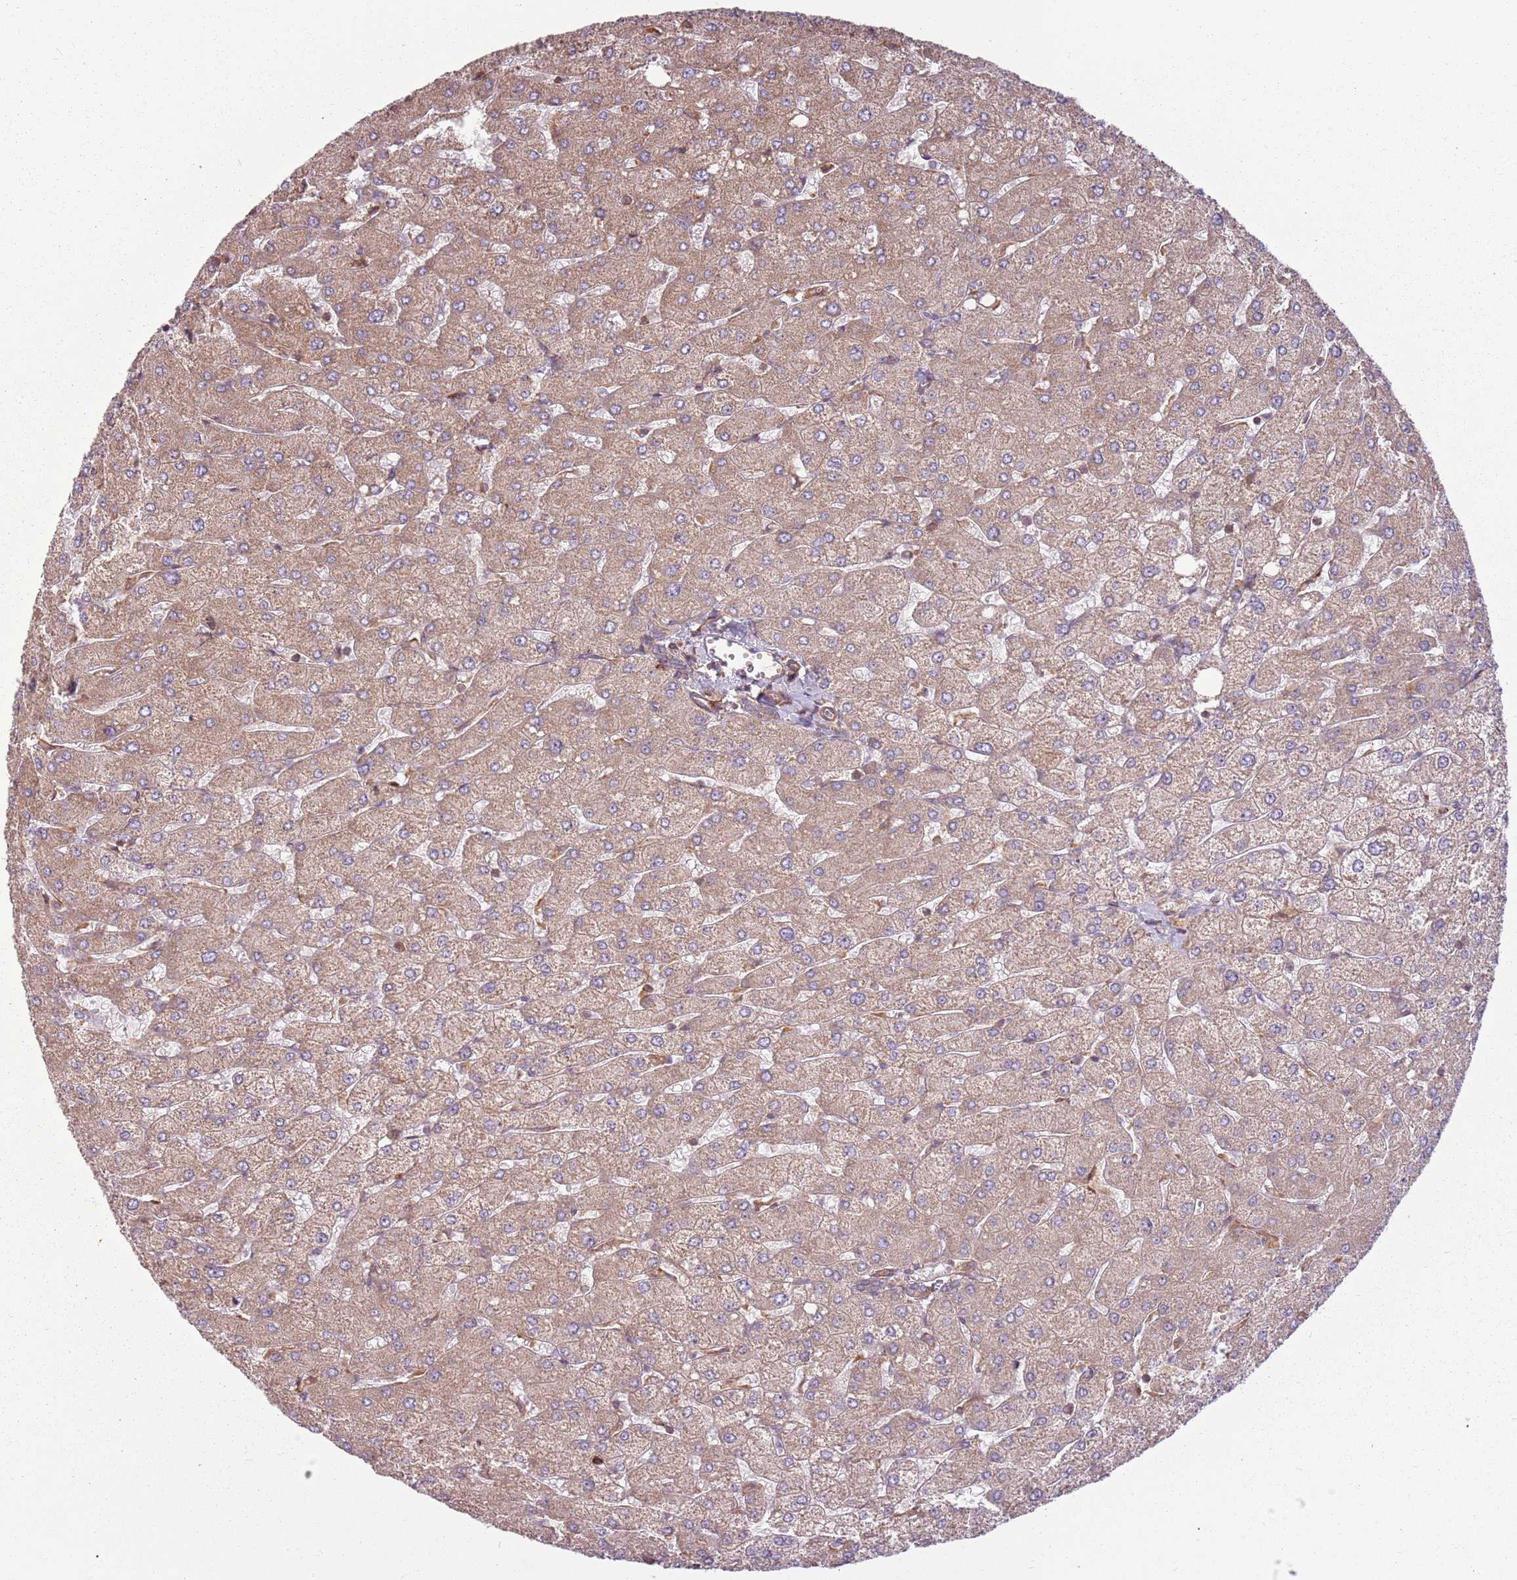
{"staining": {"intensity": "weak", "quantity": "25%-75%", "location": "cytoplasmic/membranous"}, "tissue": "liver", "cell_type": "Cholangiocytes", "image_type": "normal", "snomed": [{"axis": "morphology", "description": "Normal tissue, NOS"}, {"axis": "topography", "description": "Liver"}], "caption": "An IHC image of normal tissue is shown. Protein staining in brown highlights weak cytoplasmic/membranous positivity in liver within cholangiocytes. (IHC, brightfield microscopy, high magnification).", "gene": "RPL21", "patient": {"sex": "male", "age": 55}}